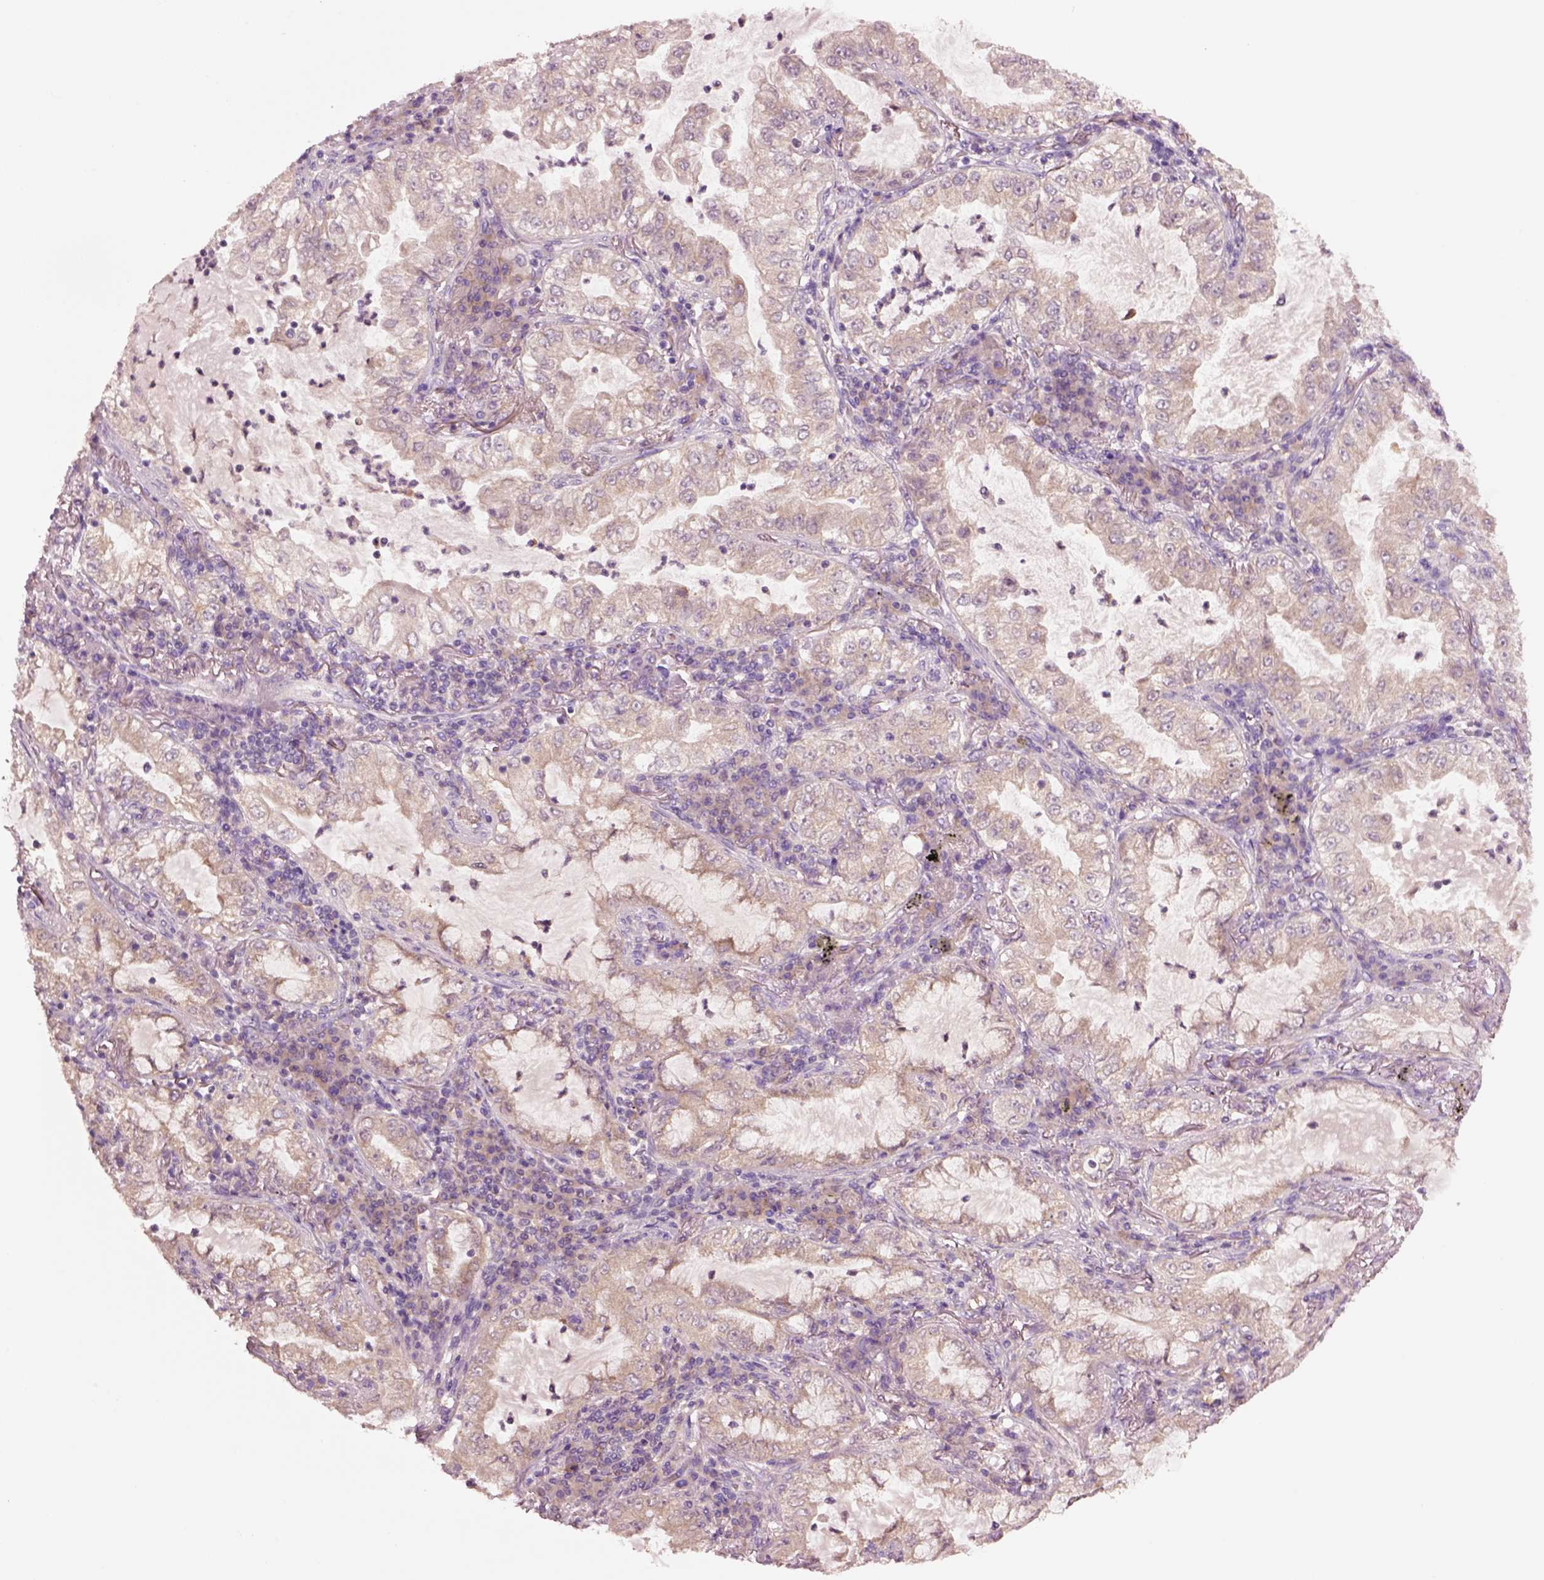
{"staining": {"intensity": "weak", "quantity": ">75%", "location": "cytoplasmic/membranous"}, "tissue": "lung cancer", "cell_type": "Tumor cells", "image_type": "cancer", "snomed": [{"axis": "morphology", "description": "Adenocarcinoma, NOS"}, {"axis": "topography", "description": "Lung"}], "caption": "Adenocarcinoma (lung) stained with a protein marker exhibits weak staining in tumor cells.", "gene": "CLPSL1", "patient": {"sex": "female", "age": 73}}